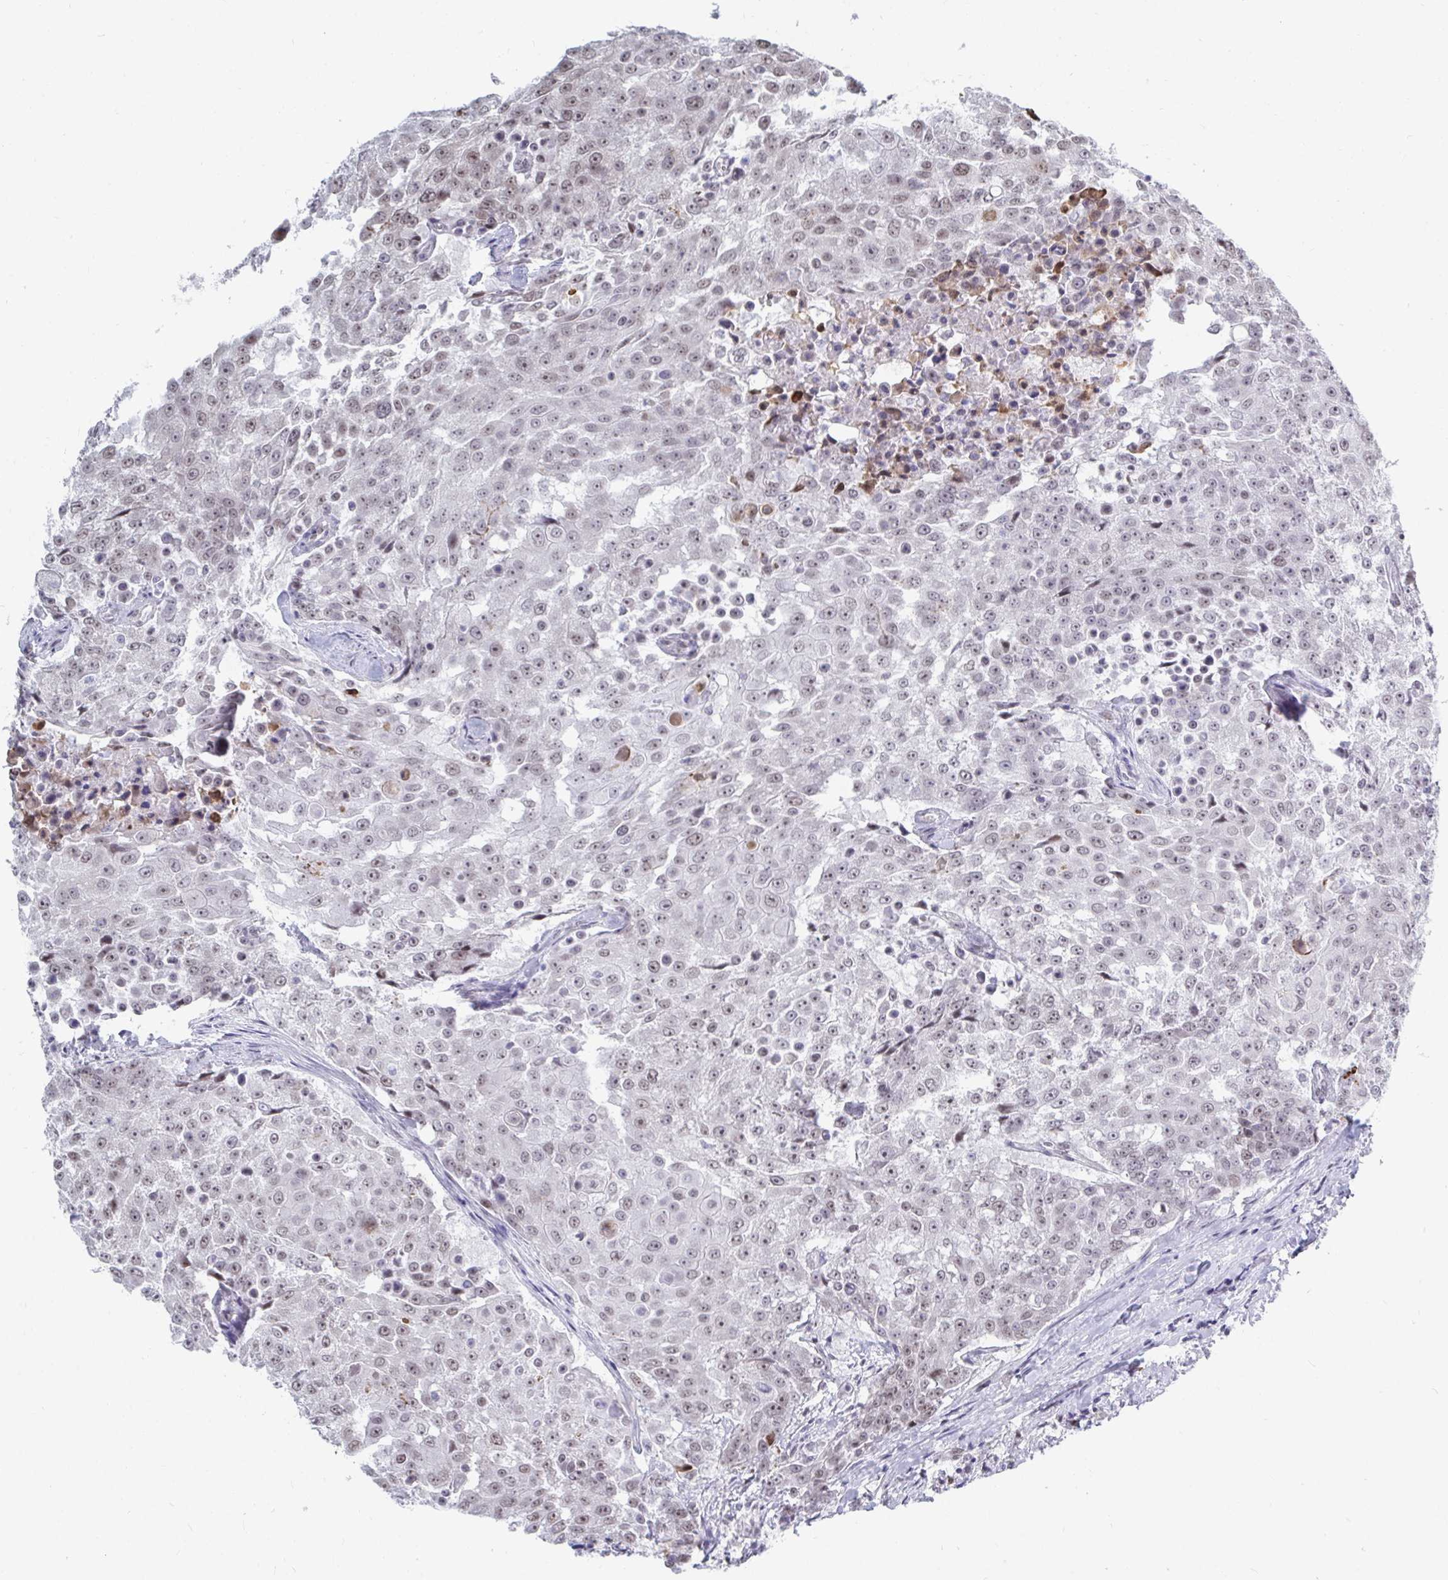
{"staining": {"intensity": "weak", "quantity": "25%-75%", "location": "nuclear"}, "tissue": "urothelial cancer", "cell_type": "Tumor cells", "image_type": "cancer", "snomed": [{"axis": "morphology", "description": "Urothelial carcinoma, High grade"}, {"axis": "topography", "description": "Urinary bladder"}], "caption": "Brown immunohistochemical staining in urothelial cancer demonstrates weak nuclear positivity in about 25%-75% of tumor cells. The protein is shown in brown color, while the nuclei are stained blue.", "gene": "TRIP12", "patient": {"sex": "female", "age": 63}}